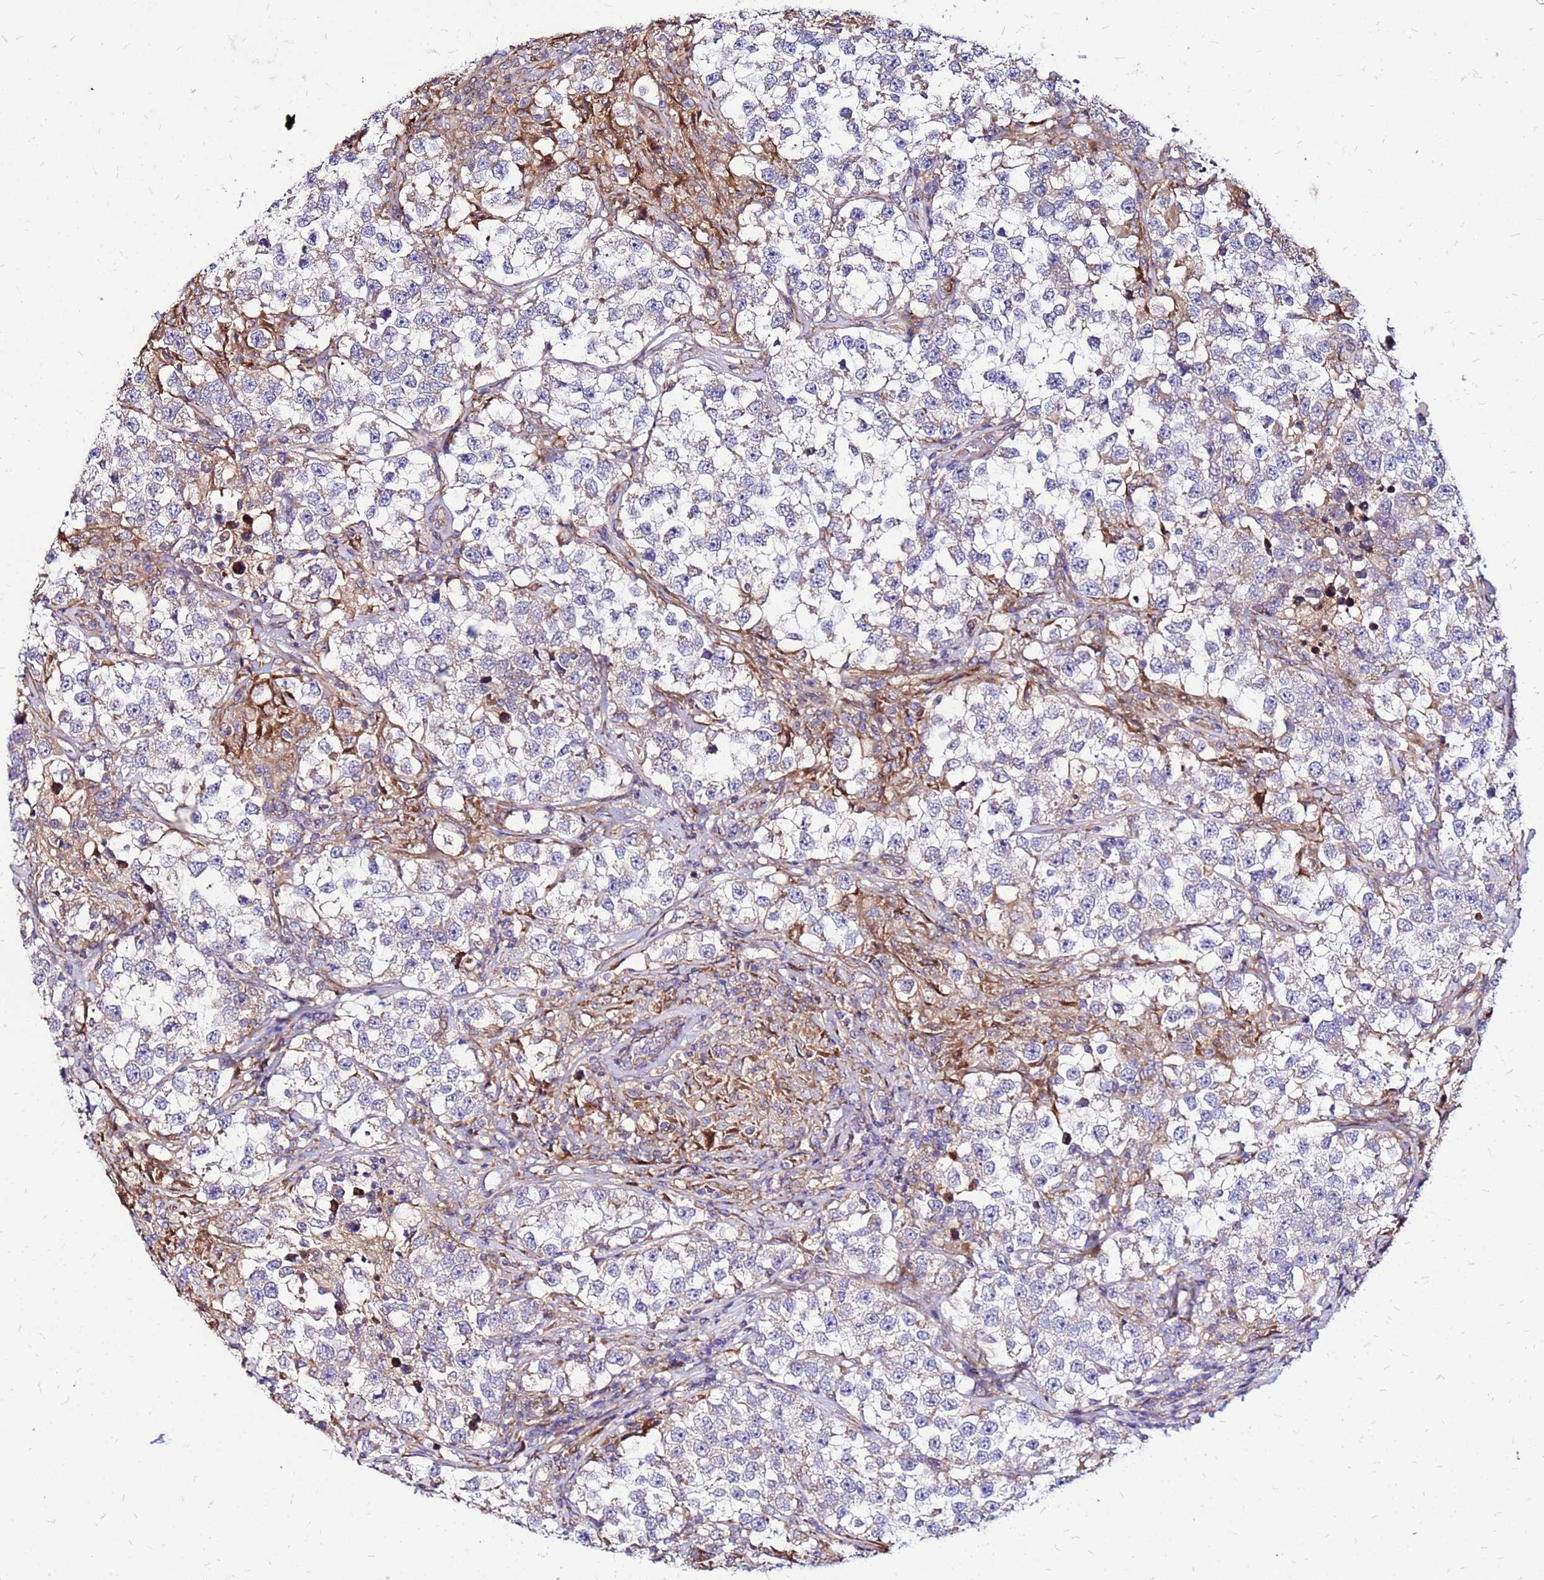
{"staining": {"intensity": "moderate", "quantity": "<25%", "location": "cytoplasmic/membranous"}, "tissue": "testis cancer", "cell_type": "Tumor cells", "image_type": "cancer", "snomed": [{"axis": "morphology", "description": "Seminoma, NOS"}, {"axis": "topography", "description": "Testis"}], "caption": "IHC (DAB) staining of human testis cancer exhibits moderate cytoplasmic/membranous protein positivity in about <25% of tumor cells. (DAB (3,3'-diaminobenzidine) IHC, brown staining for protein, blue staining for nuclei).", "gene": "VMO1", "patient": {"sex": "male", "age": 46}}